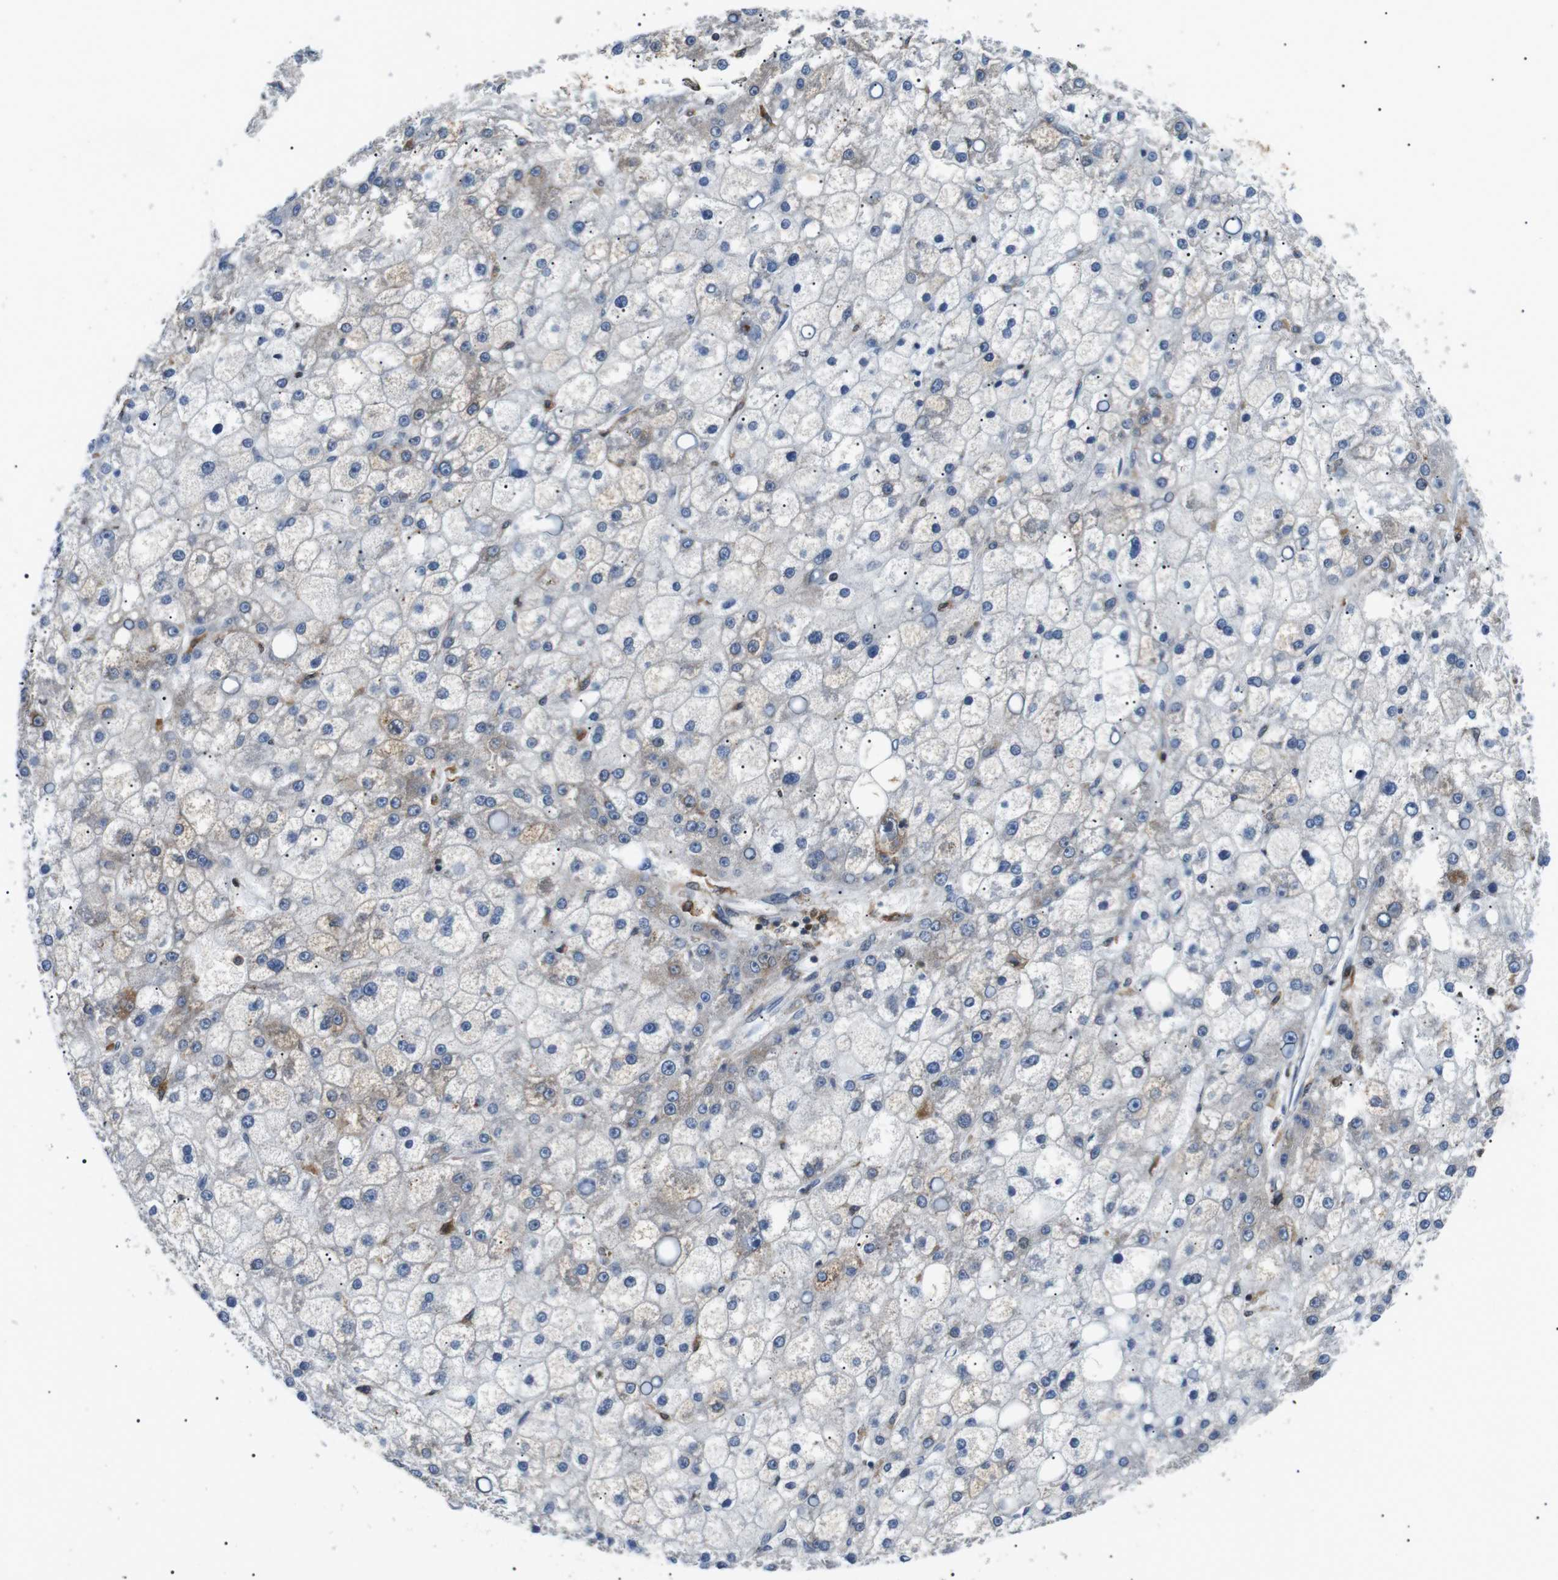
{"staining": {"intensity": "negative", "quantity": "none", "location": "none"}, "tissue": "liver cancer", "cell_type": "Tumor cells", "image_type": "cancer", "snomed": [{"axis": "morphology", "description": "Carcinoma, Hepatocellular, NOS"}, {"axis": "topography", "description": "Liver"}], "caption": "IHC micrograph of human liver cancer stained for a protein (brown), which demonstrates no positivity in tumor cells.", "gene": "RAB9A", "patient": {"sex": "male", "age": 67}}